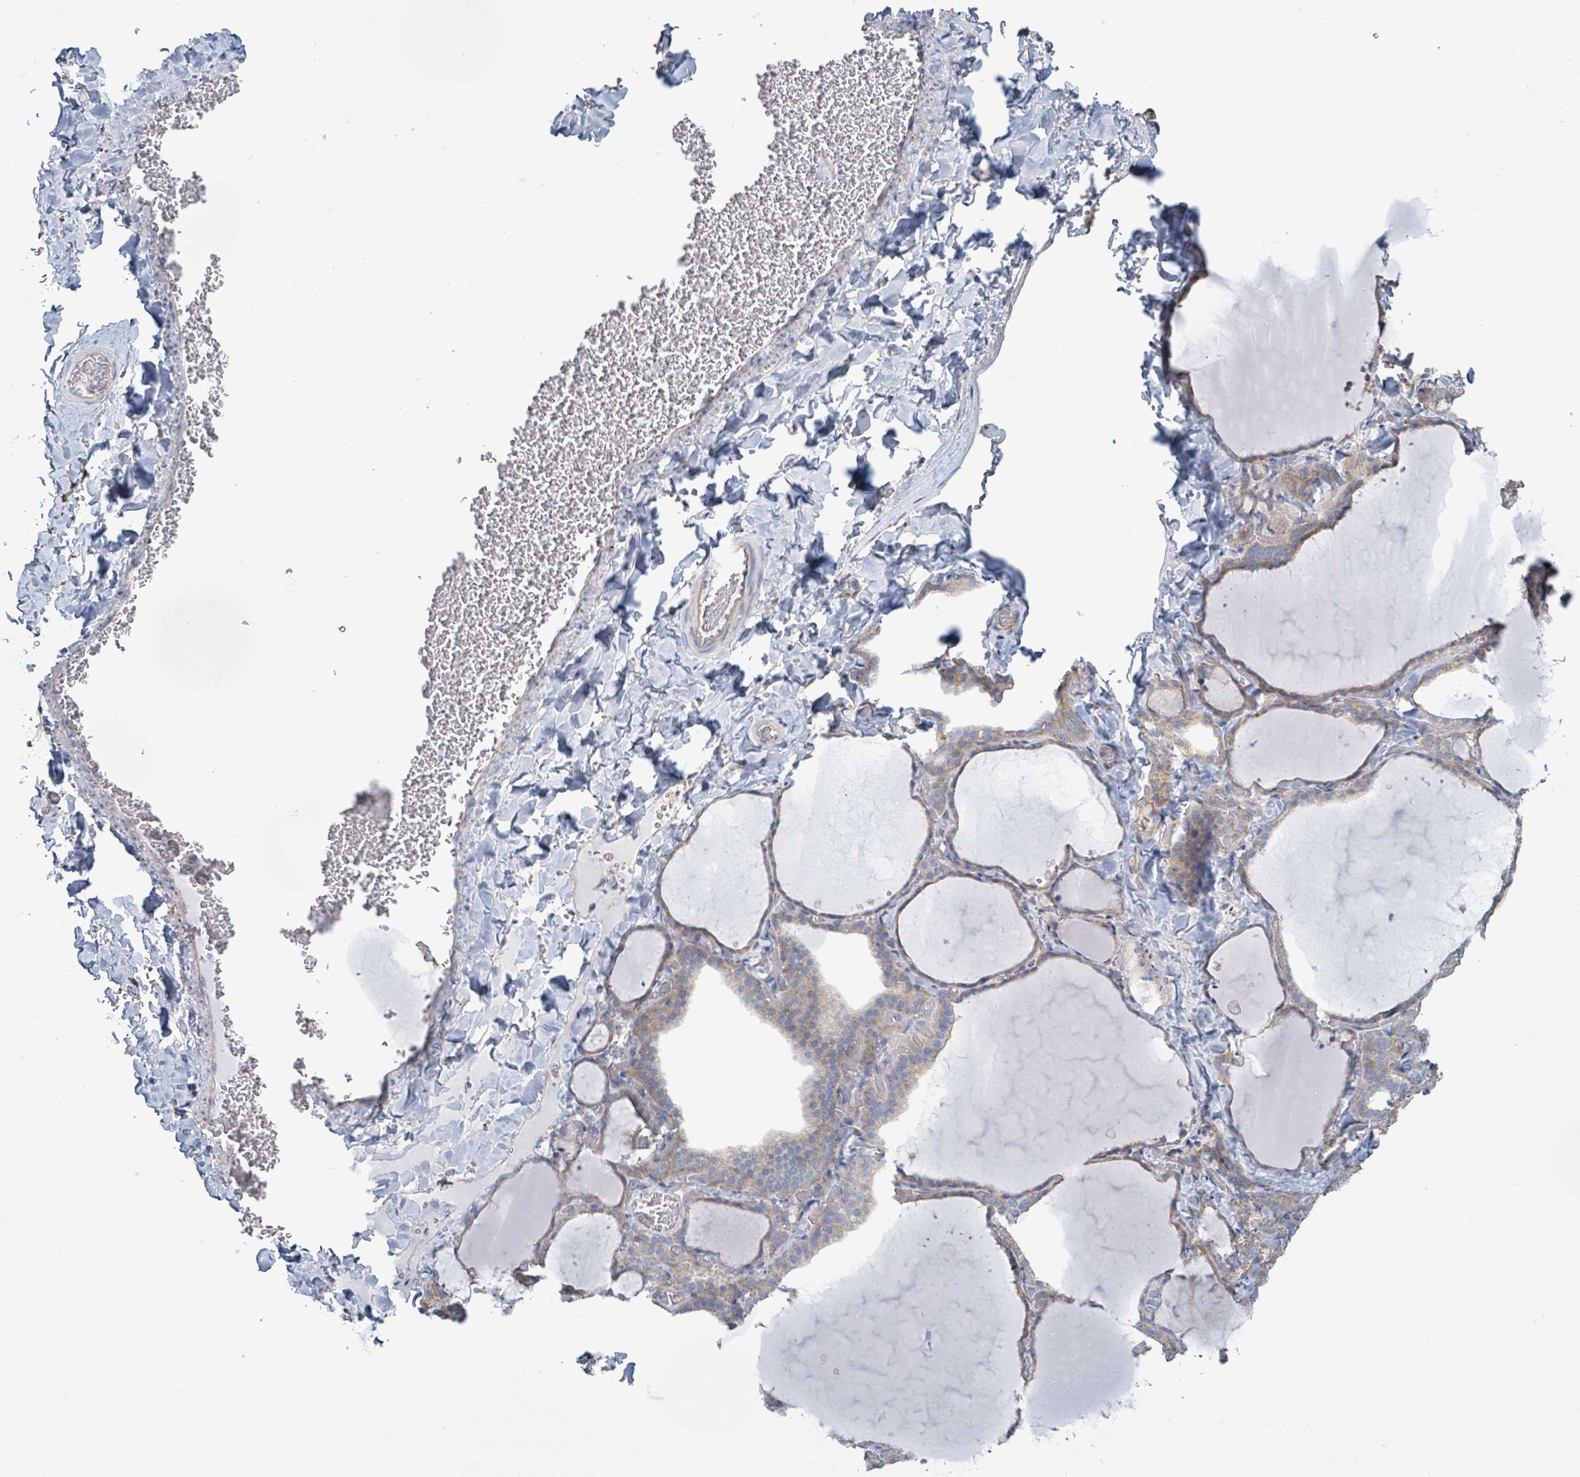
{"staining": {"intensity": "weak", "quantity": "25%-75%", "location": "cytoplasmic/membranous"}, "tissue": "thyroid gland", "cell_type": "Glandular cells", "image_type": "normal", "snomed": [{"axis": "morphology", "description": "Normal tissue, NOS"}, {"axis": "topography", "description": "Thyroid gland"}], "caption": "Benign thyroid gland displays weak cytoplasmic/membranous staining in approximately 25%-75% of glandular cells, visualized by immunohistochemistry.", "gene": "COL13A1", "patient": {"sex": "female", "age": 22}}